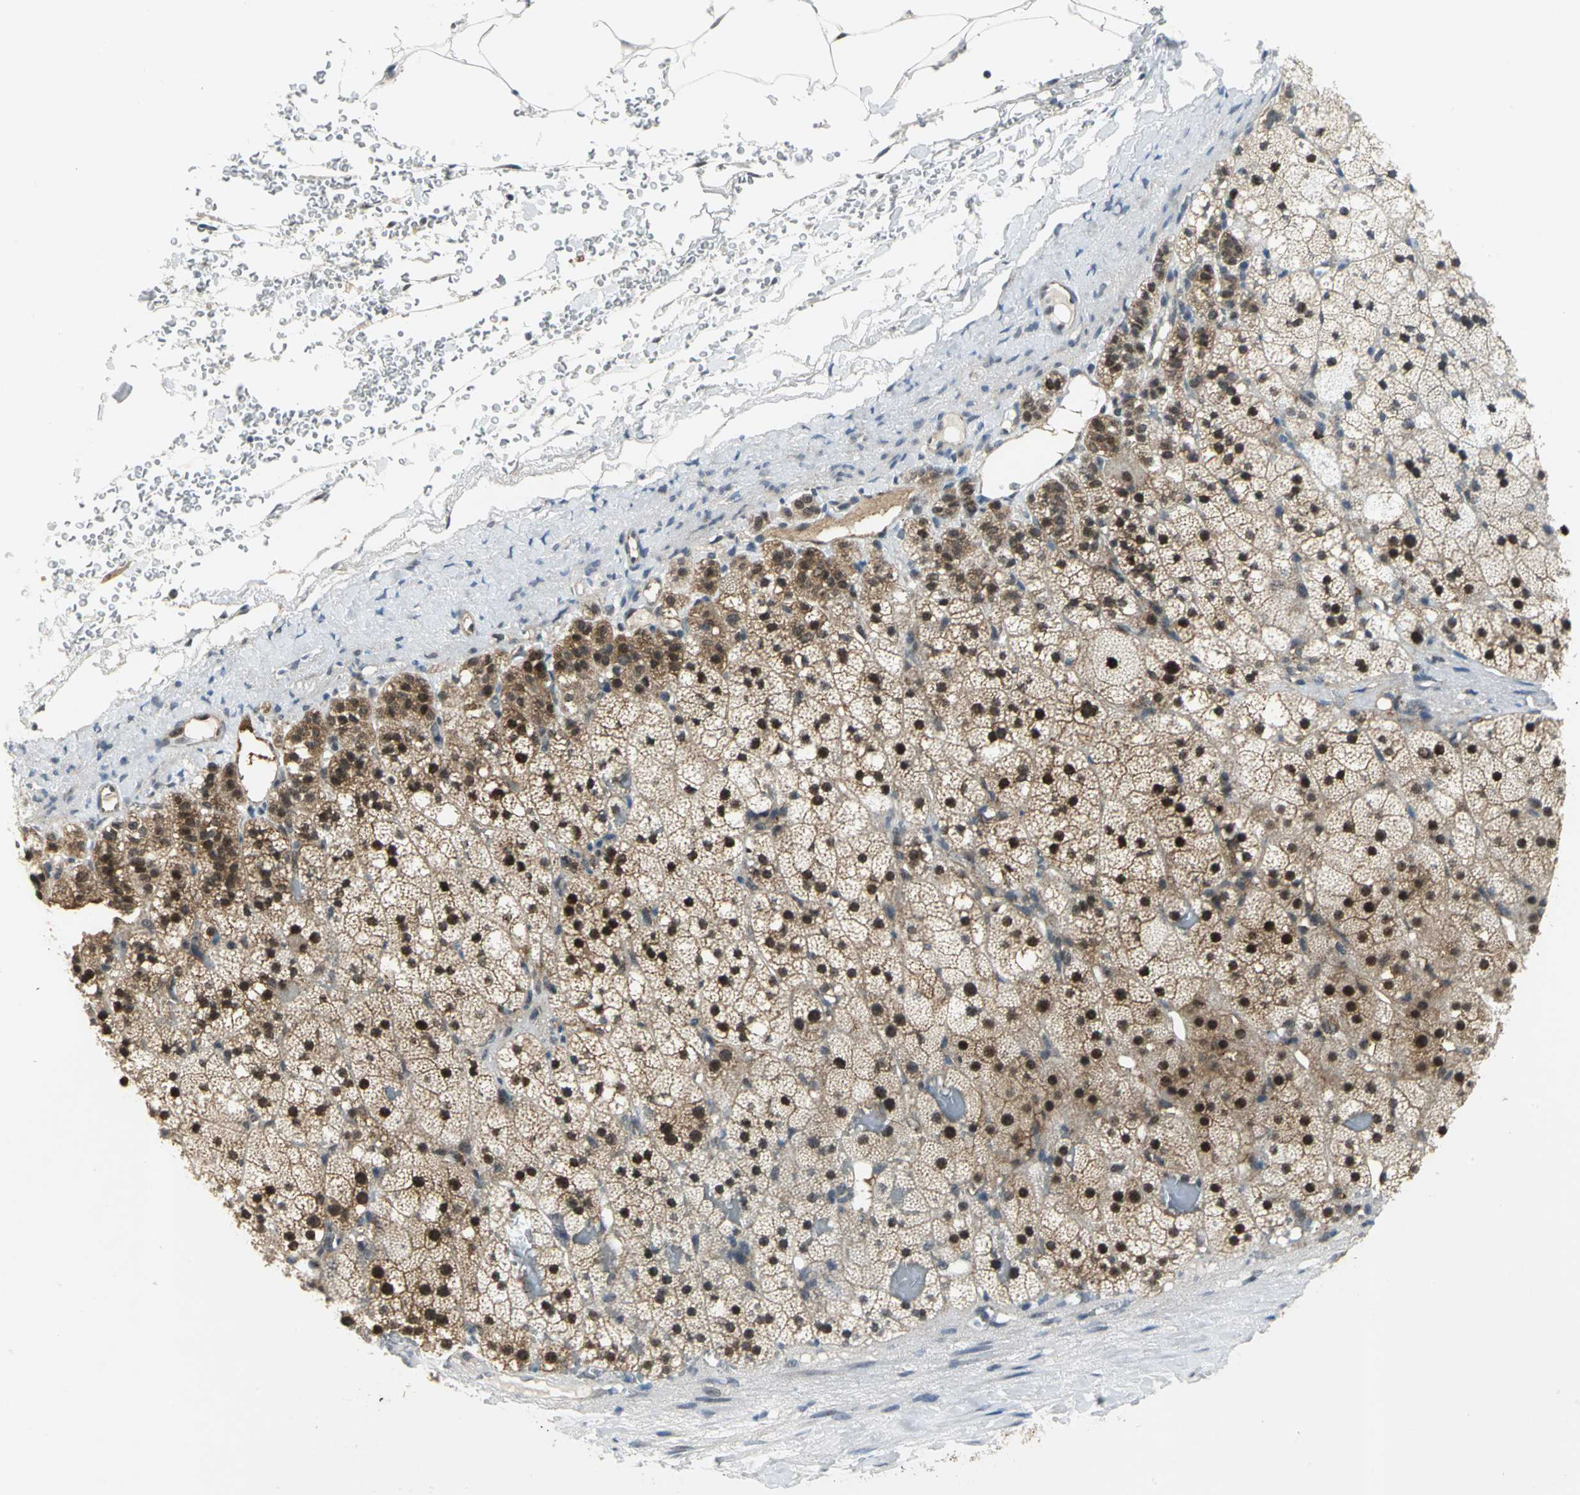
{"staining": {"intensity": "strong", "quantity": ">75%", "location": "nuclear"}, "tissue": "adrenal gland", "cell_type": "Glandular cells", "image_type": "normal", "snomed": [{"axis": "morphology", "description": "Normal tissue, NOS"}, {"axis": "topography", "description": "Adrenal gland"}], "caption": "IHC of normal human adrenal gland exhibits high levels of strong nuclear staining in approximately >75% of glandular cells.", "gene": "PSMA4", "patient": {"sex": "male", "age": 35}}